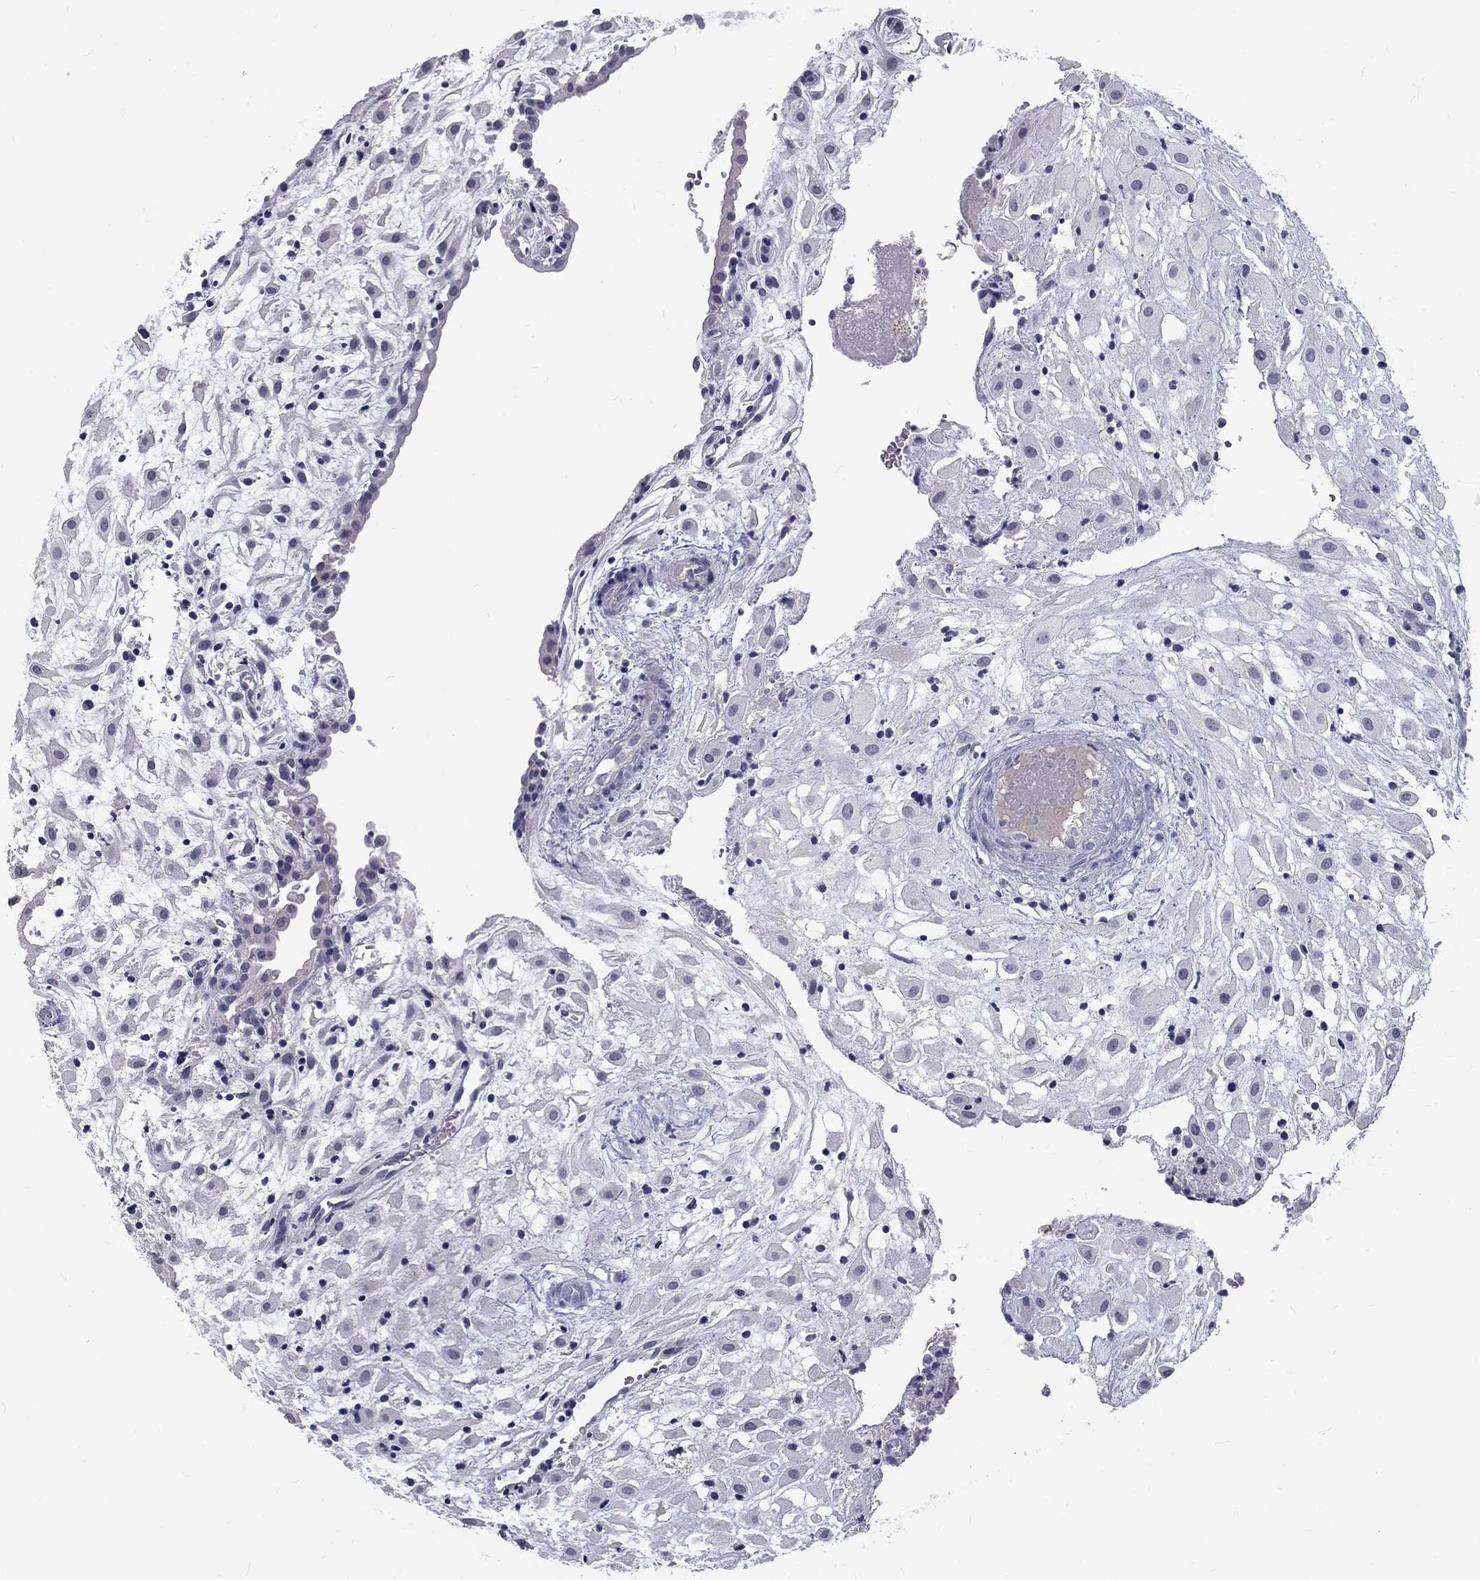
{"staining": {"intensity": "negative", "quantity": "none", "location": "none"}, "tissue": "placenta", "cell_type": "Decidual cells", "image_type": "normal", "snomed": [{"axis": "morphology", "description": "Normal tissue, NOS"}, {"axis": "topography", "description": "Placenta"}], "caption": "This histopathology image is of benign placenta stained with immunohistochemistry to label a protein in brown with the nuclei are counter-stained blue. There is no expression in decidual cells. The staining is performed using DAB (3,3'-diaminobenzidine) brown chromogen with nuclei counter-stained in using hematoxylin.", "gene": "NOS1", "patient": {"sex": "female", "age": 24}}